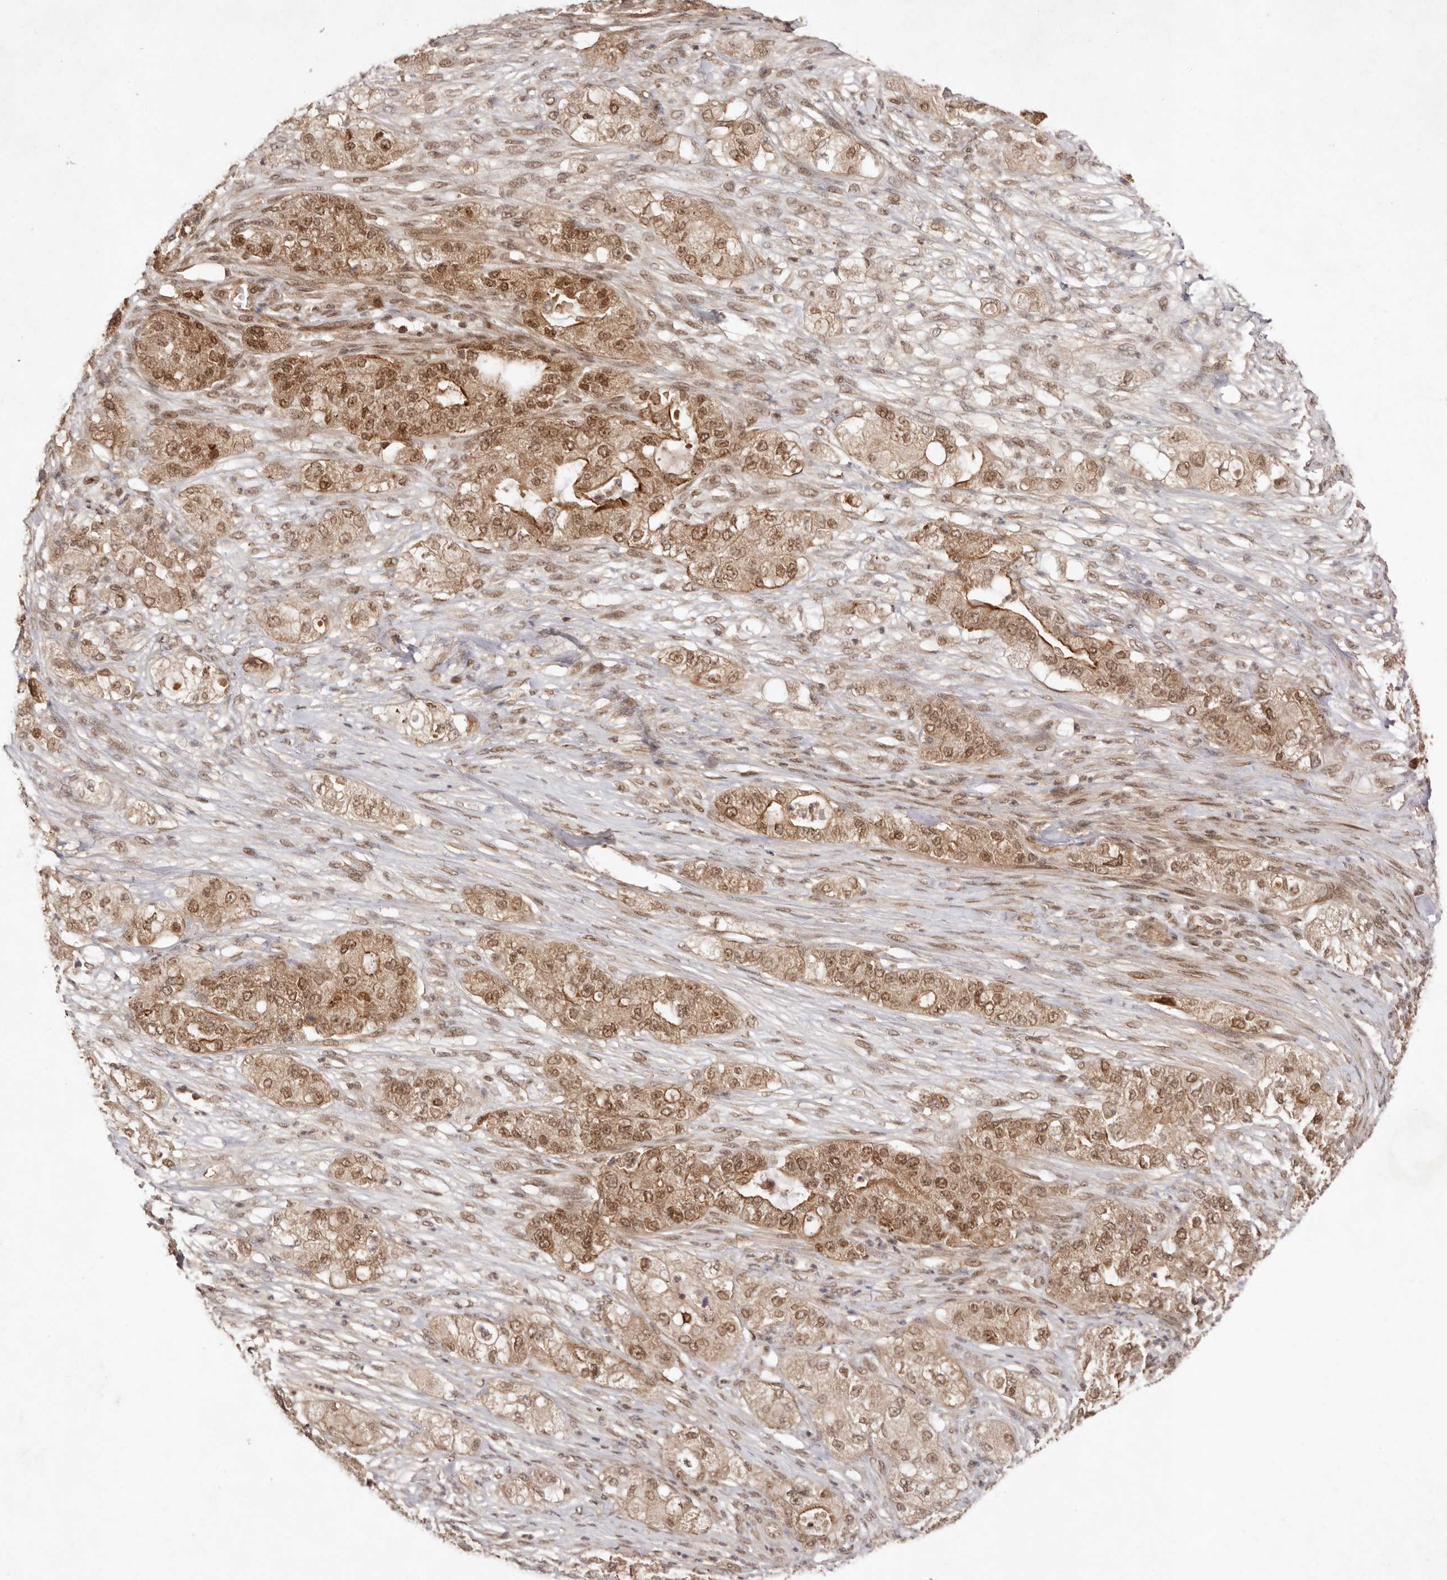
{"staining": {"intensity": "moderate", "quantity": ">75%", "location": "cytoplasmic/membranous,nuclear"}, "tissue": "pancreatic cancer", "cell_type": "Tumor cells", "image_type": "cancer", "snomed": [{"axis": "morphology", "description": "Adenocarcinoma, NOS"}, {"axis": "topography", "description": "Pancreas"}], "caption": "Protein expression analysis of pancreatic cancer (adenocarcinoma) demonstrates moderate cytoplasmic/membranous and nuclear staining in approximately >75% of tumor cells. (DAB IHC, brown staining for protein, blue staining for nuclei).", "gene": "TARS2", "patient": {"sex": "female", "age": 78}}